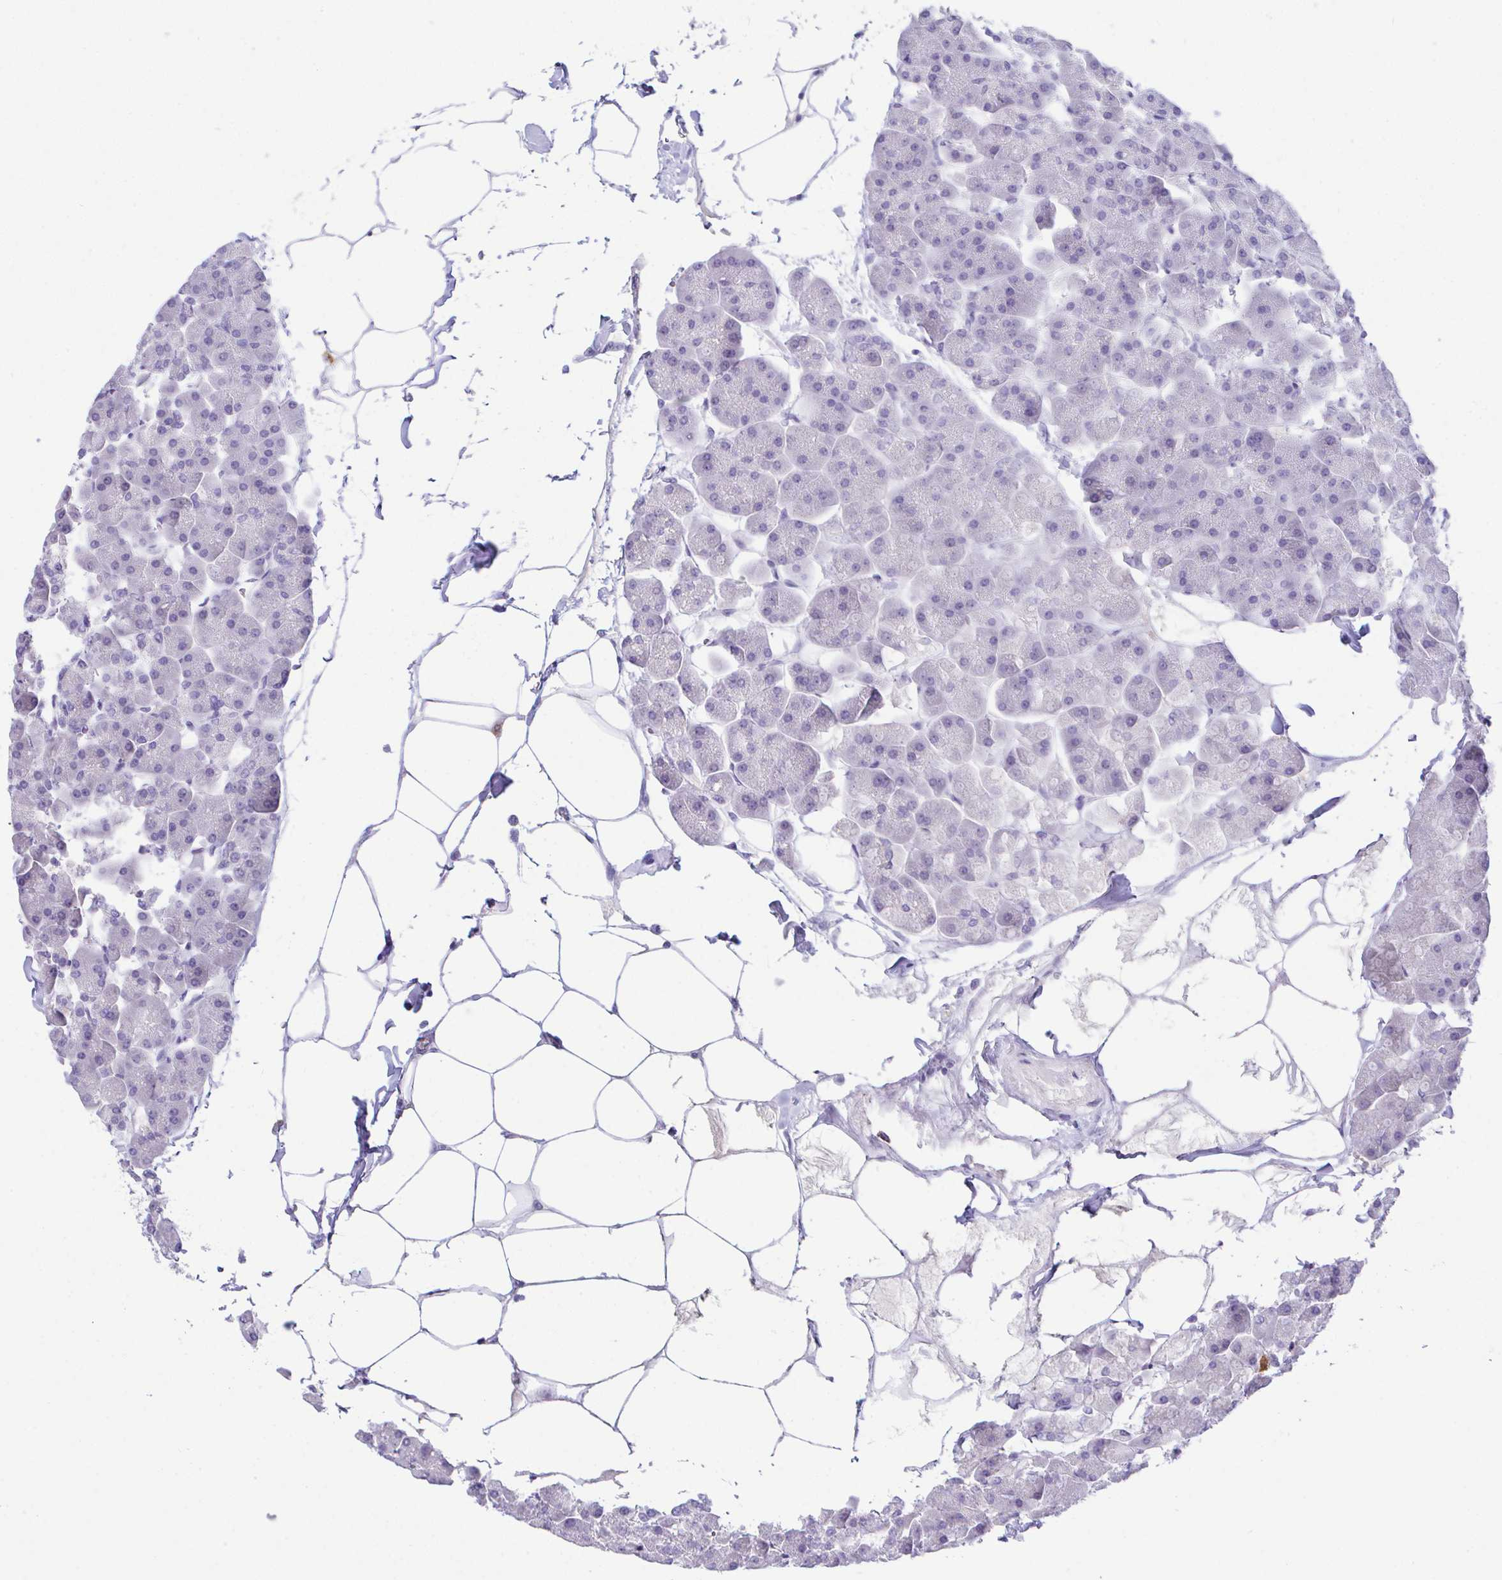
{"staining": {"intensity": "negative", "quantity": "none", "location": "none"}, "tissue": "pancreas", "cell_type": "Exocrine glandular cells", "image_type": "normal", "snomed": [{"axis": "morphology", "description": "Normal tissue, NOS"}, {"axis": "topography", "description": "Pancreas"}], "caption": "This histopathology image is of benign pancreas stained with IHC to label a protein in brown with the nuclei are counter-stained blue. There is no positivity in exocrine glandular cells.", "gene": "HACD4", "patient": {"sex": "male", "age": 35}}